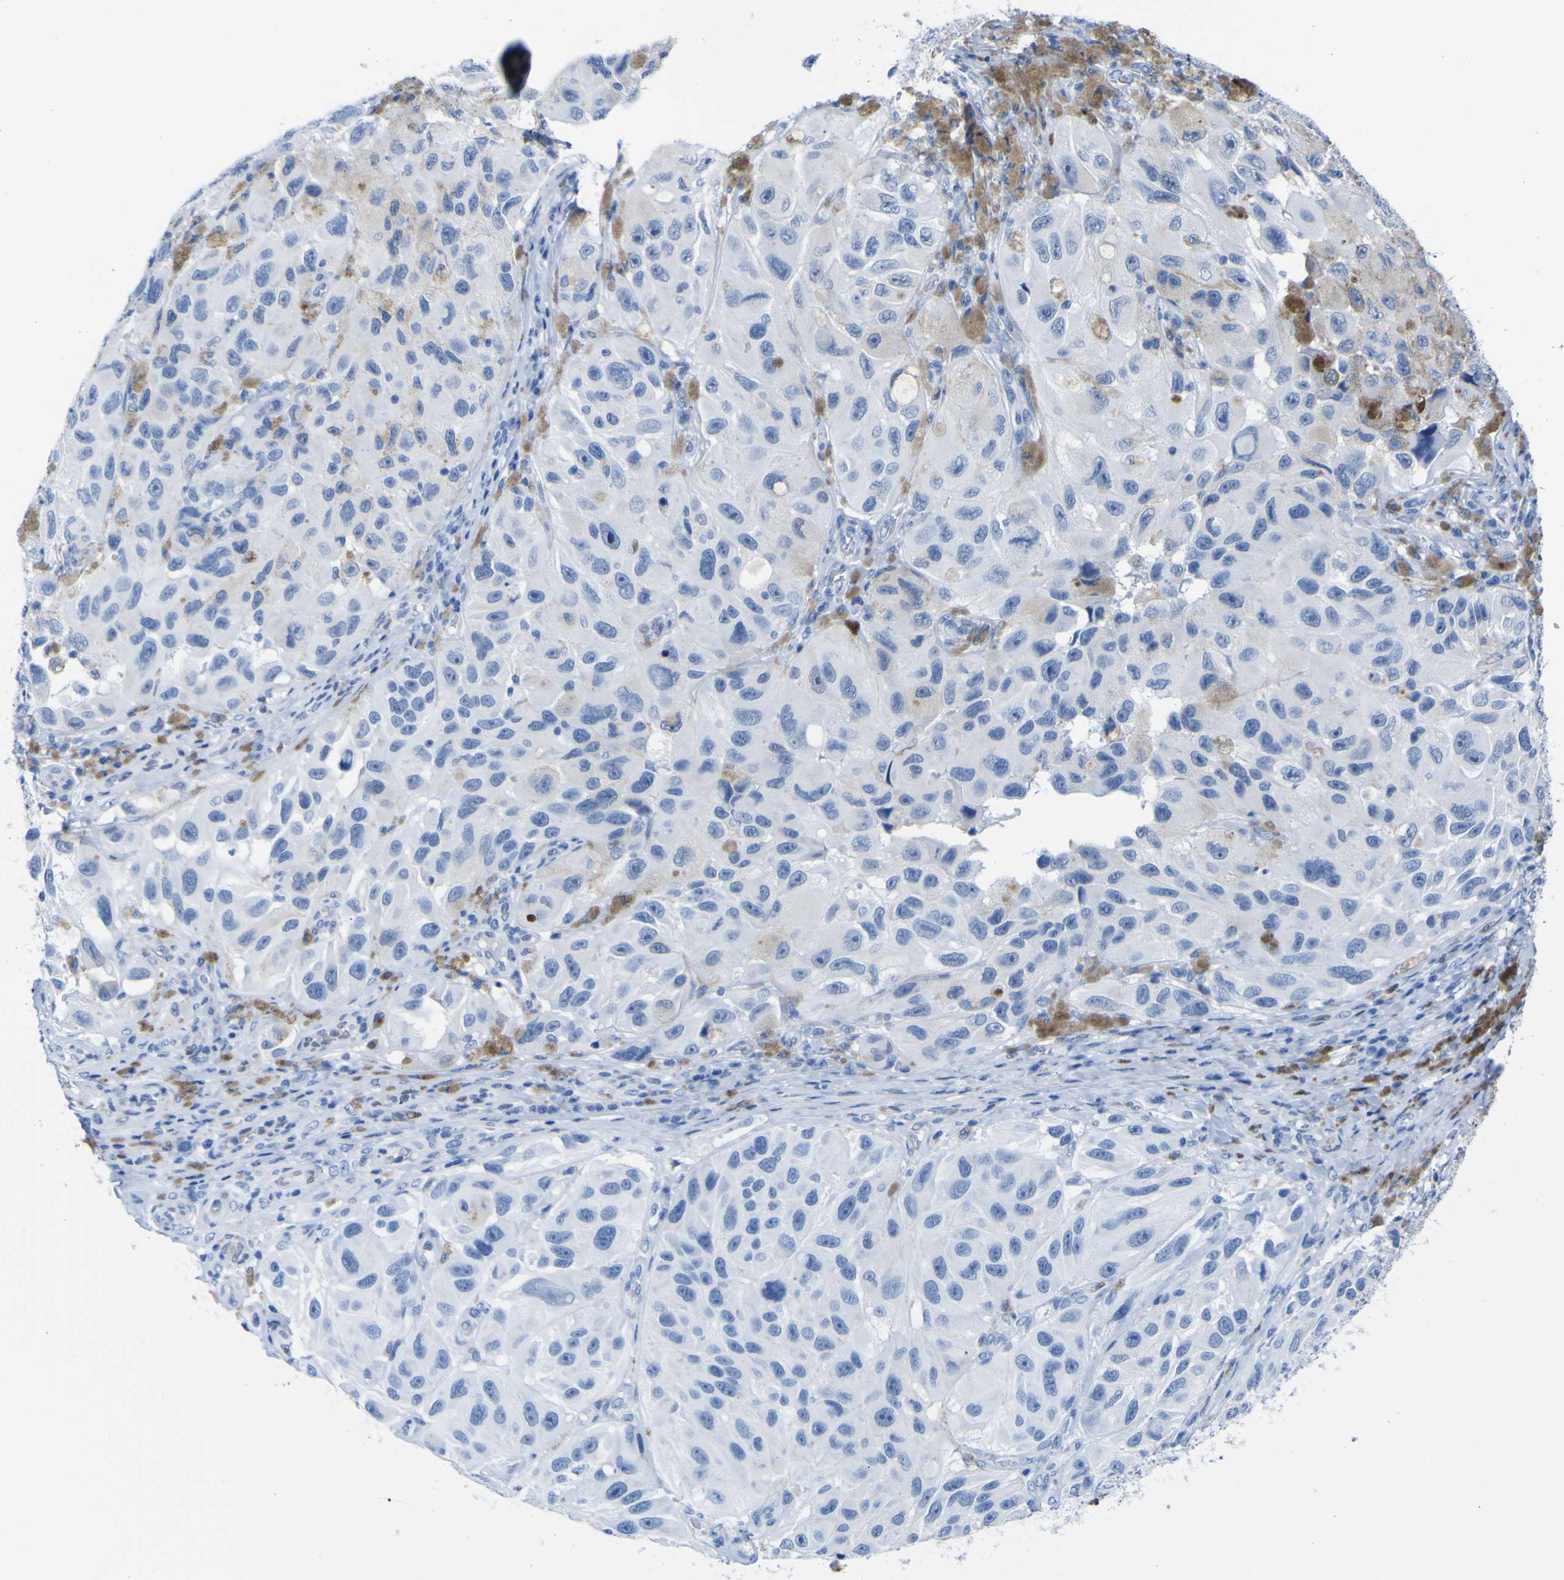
{"staining": {"intensity": "negative", "quantity": "none", "location": "none"}, "tissue": "melanoma", "cell_type": "Tumor cells", "image_type": "cancer", "snomed": [{"axis": "morphology", "description": "Malignant melanoma, NOS"}, {"axis": "topography", "description": "Skin"}], "caption": "High power microscopy micrograph of an IHC micrograph of melanoma, revealing no significant staining in tumor cells.", "gene": "DACH1", "patient": {"sex": "female", "age": 73}}